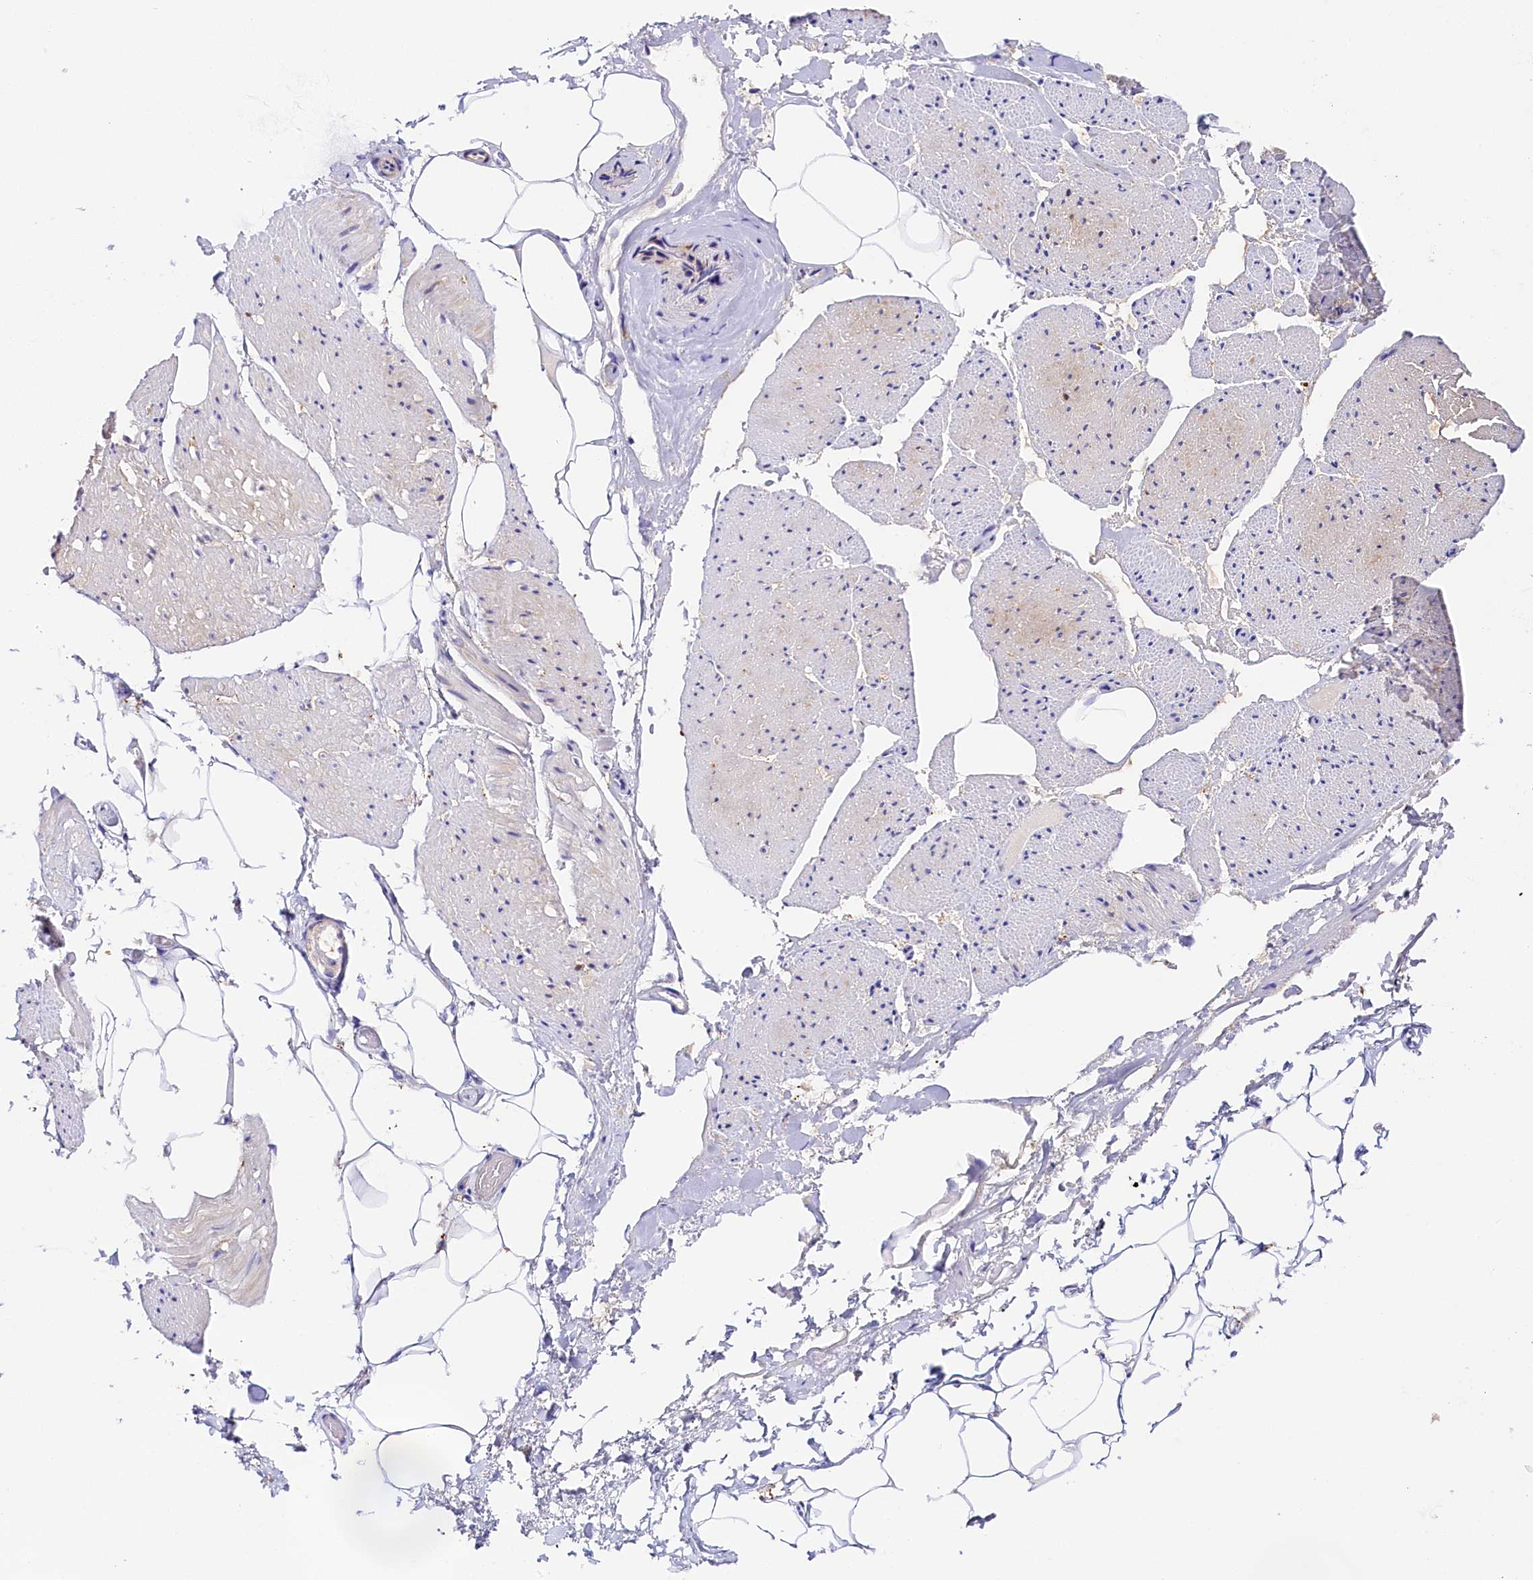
{"staining": {"intensity": "negative", "quantity": "none", "location": "none"}, "tissue": "adipose tissue", "cell_type": "Adipocytes", "image_type": "normal", "snomed": [{"axis": "morphology", "description": "Normal tissue, NOS"}, {"axis": "morphology", "description": "Adenocarcinoma, Low grade"}, {"axis": "topography", "description": "Prostate"}, {"axis": "topography", "description": "Peripheral nerve tissue"}], "caption": "Immunohistochemistry micrograph of benign human adipose tissue stained for a protein (brown), which demonstrates no expression in adipocytes.", "gene": "KATNB1", "patient": {"sex": "male", "age": 63}}